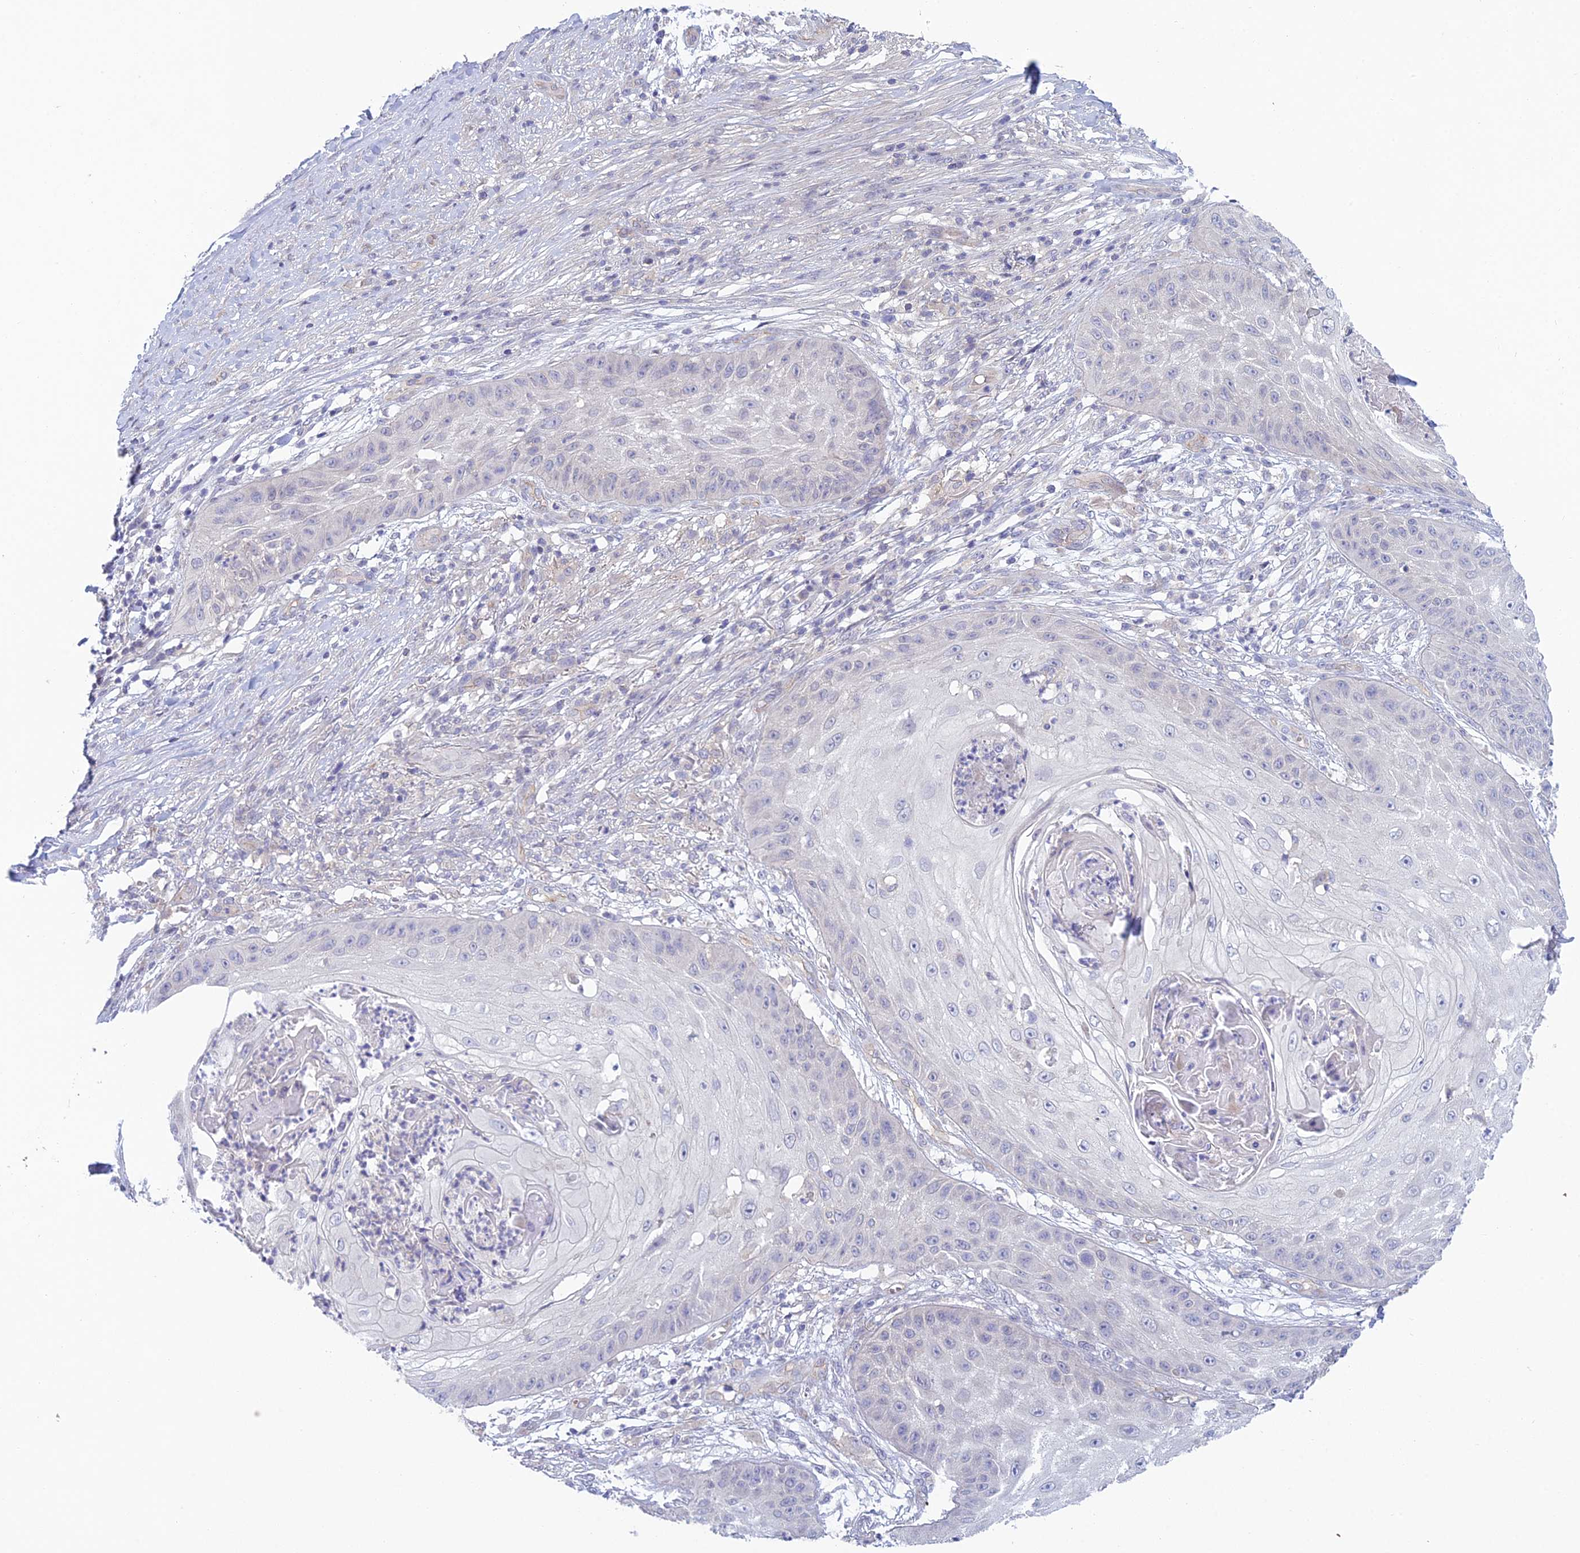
{"staining": {"intensity": "negative", "quantity": "none", "location": "none"}, "tissue": "skin cancer", "cell_type": "Tumor cells", "image_type": "cancer", "snomed": [{"axis": "morphology", "description": "Squamous cell carcinoma, NOS"}, {"axis": "topography", "description": "Skin"}], "caption": "This is an immunohistochemistry (IHC) histopathology image of skin cancer. There is no staining in tumor cells.", "gene": "METTL26", "patient": {"sex": "male", "age": 70}}